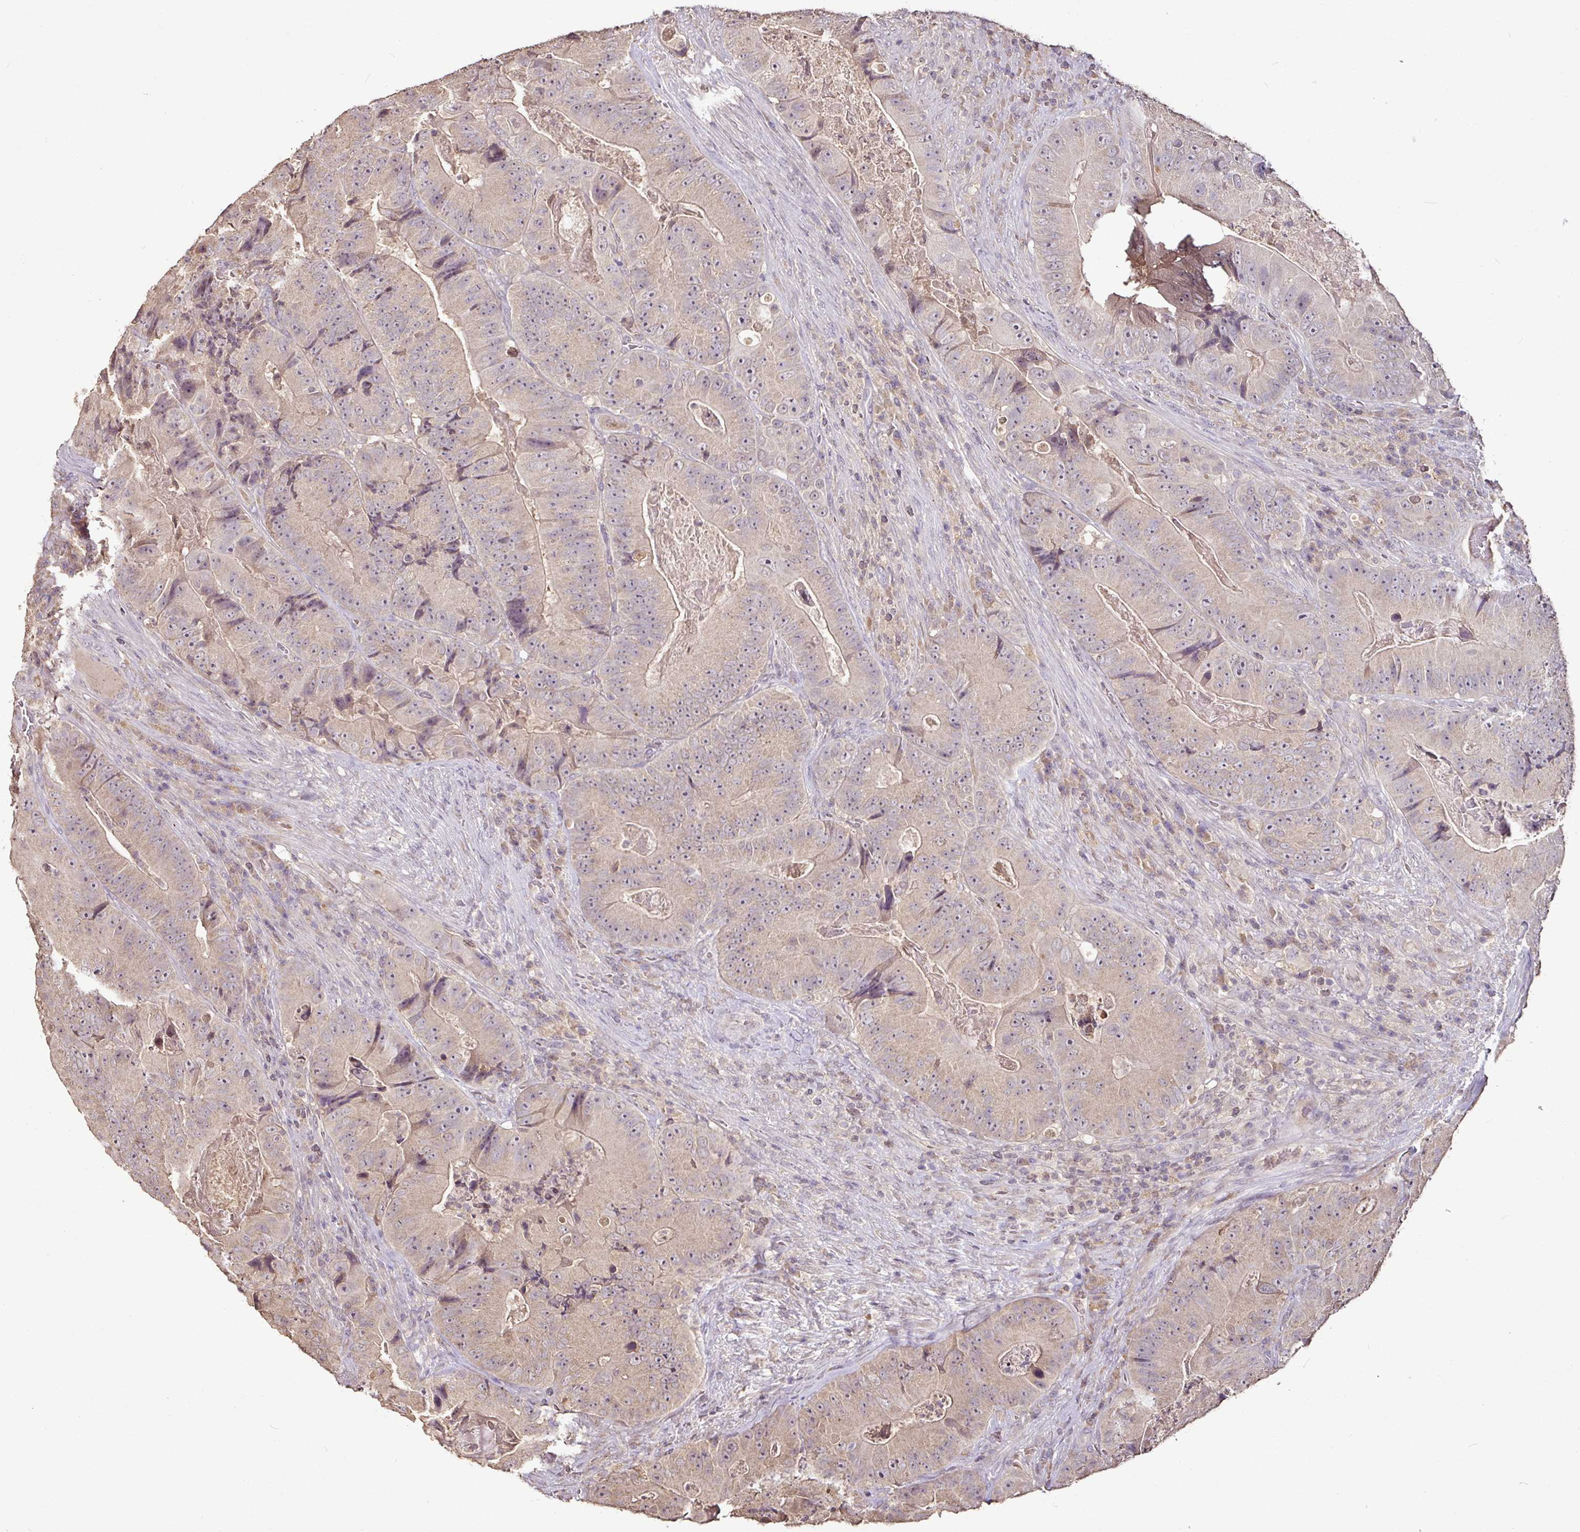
{"staining": {"intensity": "weak", "quantity": "25%-75%", "location": "cytoplasmic/membranous"}, "tissue": "colorectal cancer", "cell_type": "Tumor cells", "image_type": "cancer", "snomed": [{"axis": "morphology", "description": "Adenocarcinoma, NOS"}, {"axis": "topography", "description": "Colon"}], "caption": "Colorectal cancer was stained to show a protein in brown. There is low levels of weak cytoplasmic/membranous staining in about 25%-75% of tumor cells. The protein is stained brown, and the nuclei are stained in blue (DAB (3,3'-diaminobenzidine) IHC with brightfield microscopy, high magnification).", "gene": "RPL38", "patient": {"sex": "female", "age": 86}}